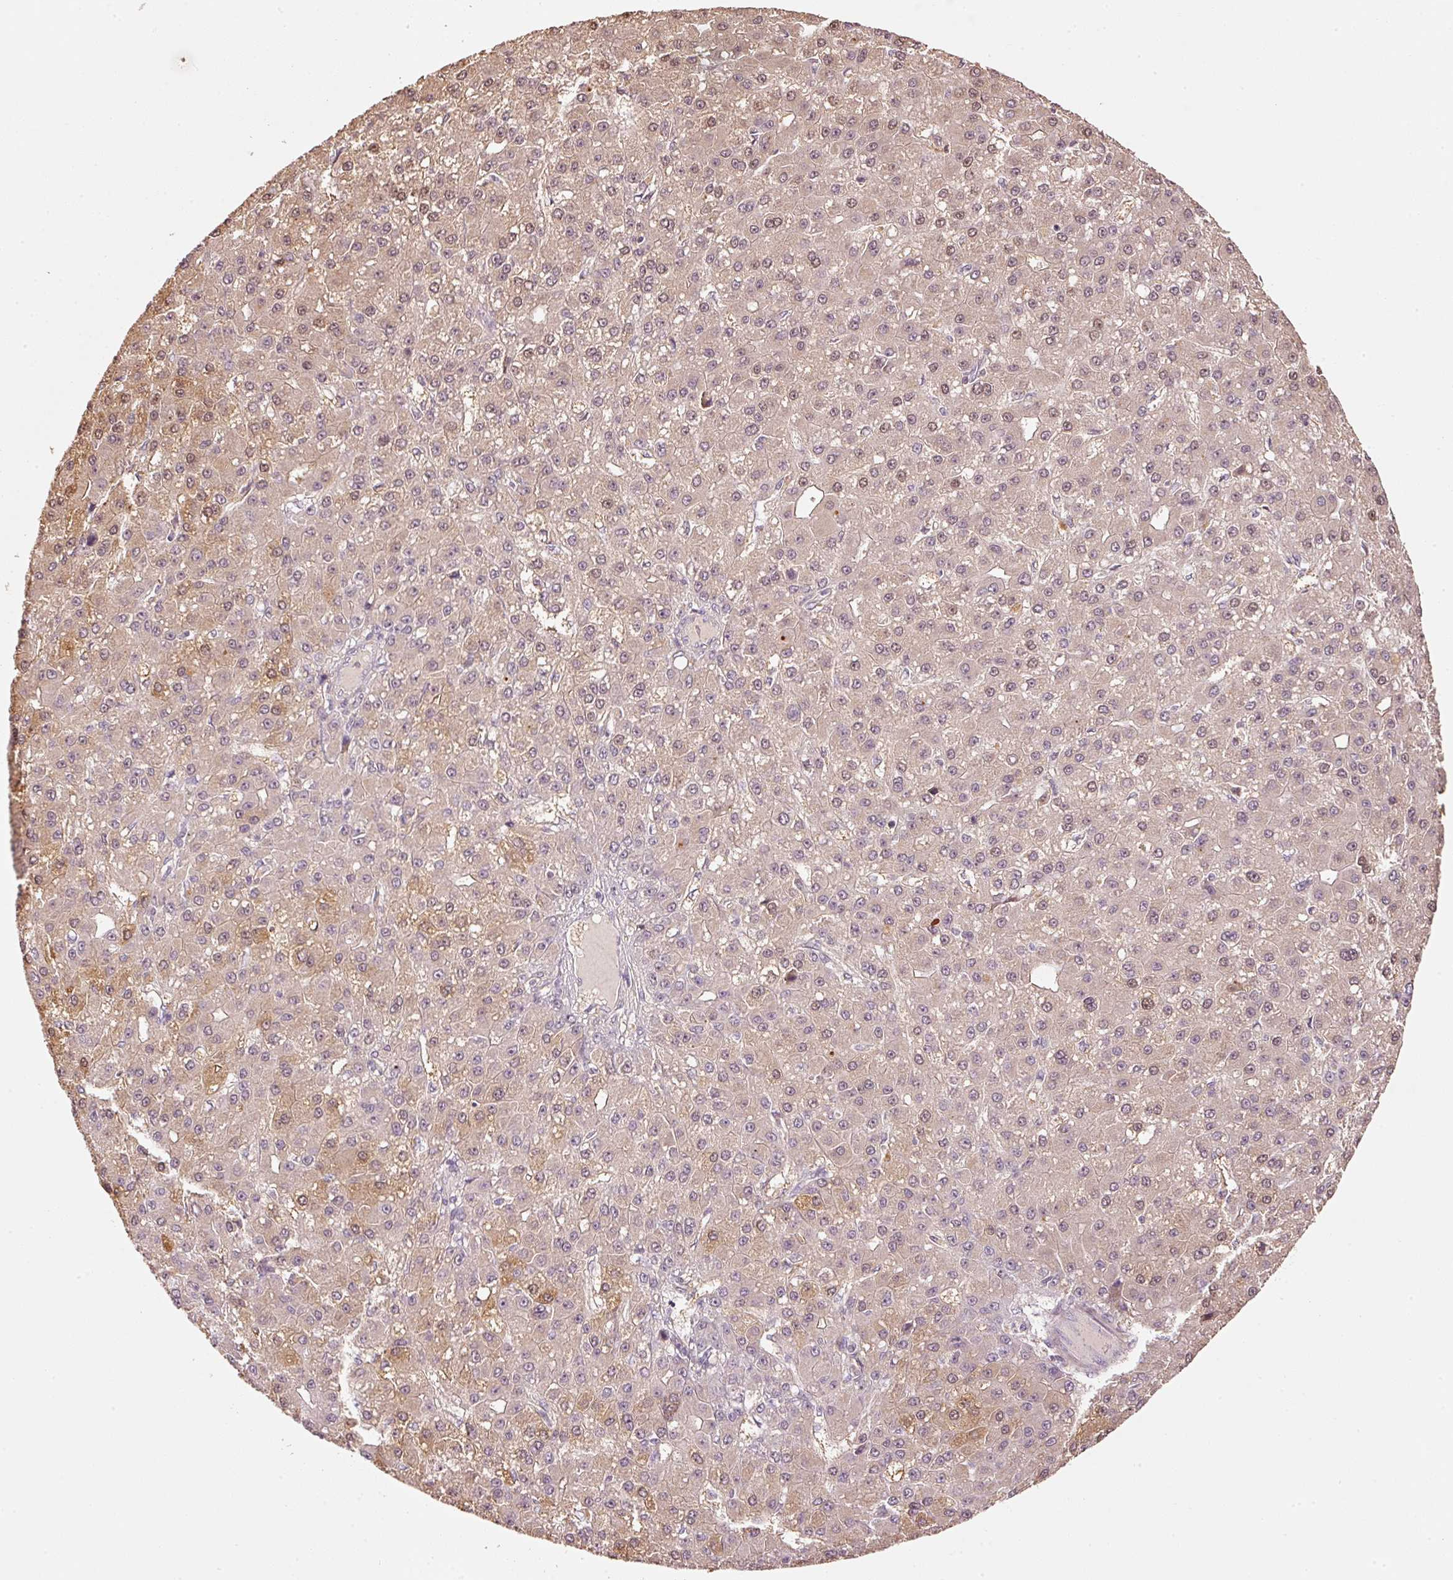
{"staining": {"intensity": "weak", "quantity": "<25%", "location": "cytoplasmic/membranous"}, "tissue": "liver cancer", "cell_type": "Tumor cells", "image_type": "cancer", "snomed": [{"axis": "morphology", "description": "Carcinoma, Hepatocellular, NOS"}, {"axis": "topography", "description": "Liver"}], "caption": "Protein analysis of liver hepatocellular carcinoma demonstrates no significant positivity in tumor cells.", "gene": "ARHGAP22", "patient": {"sex": "male", "age": 67}}